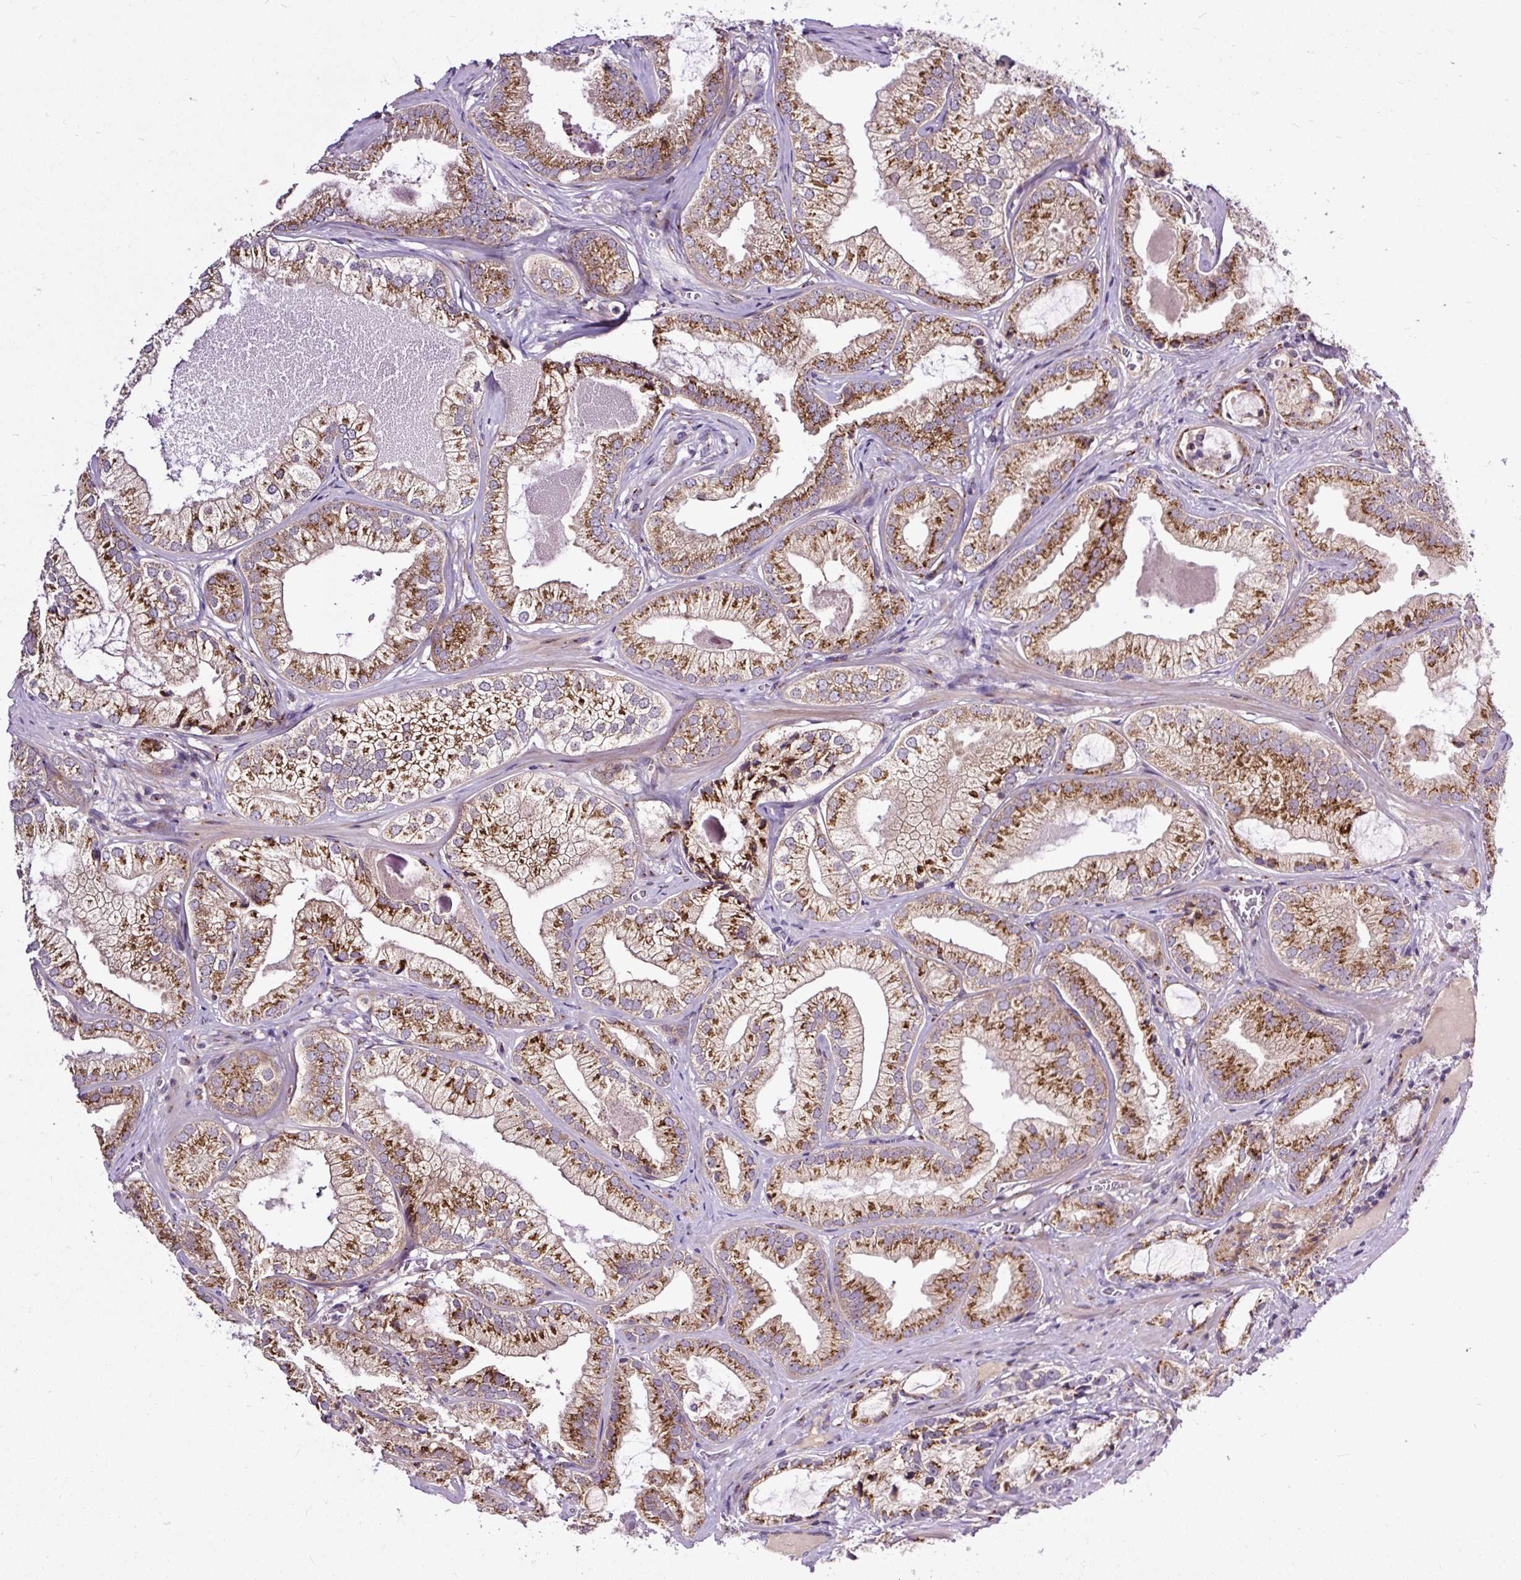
{"staining": {"intensity": "strong", "quantity": ">75%", "location": "cytoplasmic/membranous"}, "tissue": "prostate cancer", "cell_type": "Tumor cells", "image_type": "cancer", "snomed": [{"axis": "morphology", "description": "Adenocarcinoma, Medium grade"}, {"axis": "topography", "description": "Prostate"}], "caption": "Protein positivity by IHC demonstrates strong cytoplasmic/membranous expression in approximately >75% of tumor cells in medium-grade adenocarcinoma (prostate). (brown staining indicates protein expression, while blue staining denotes nuclei).", "gene": "MSMP", "patient": {"sex": "male", "age": 57}}